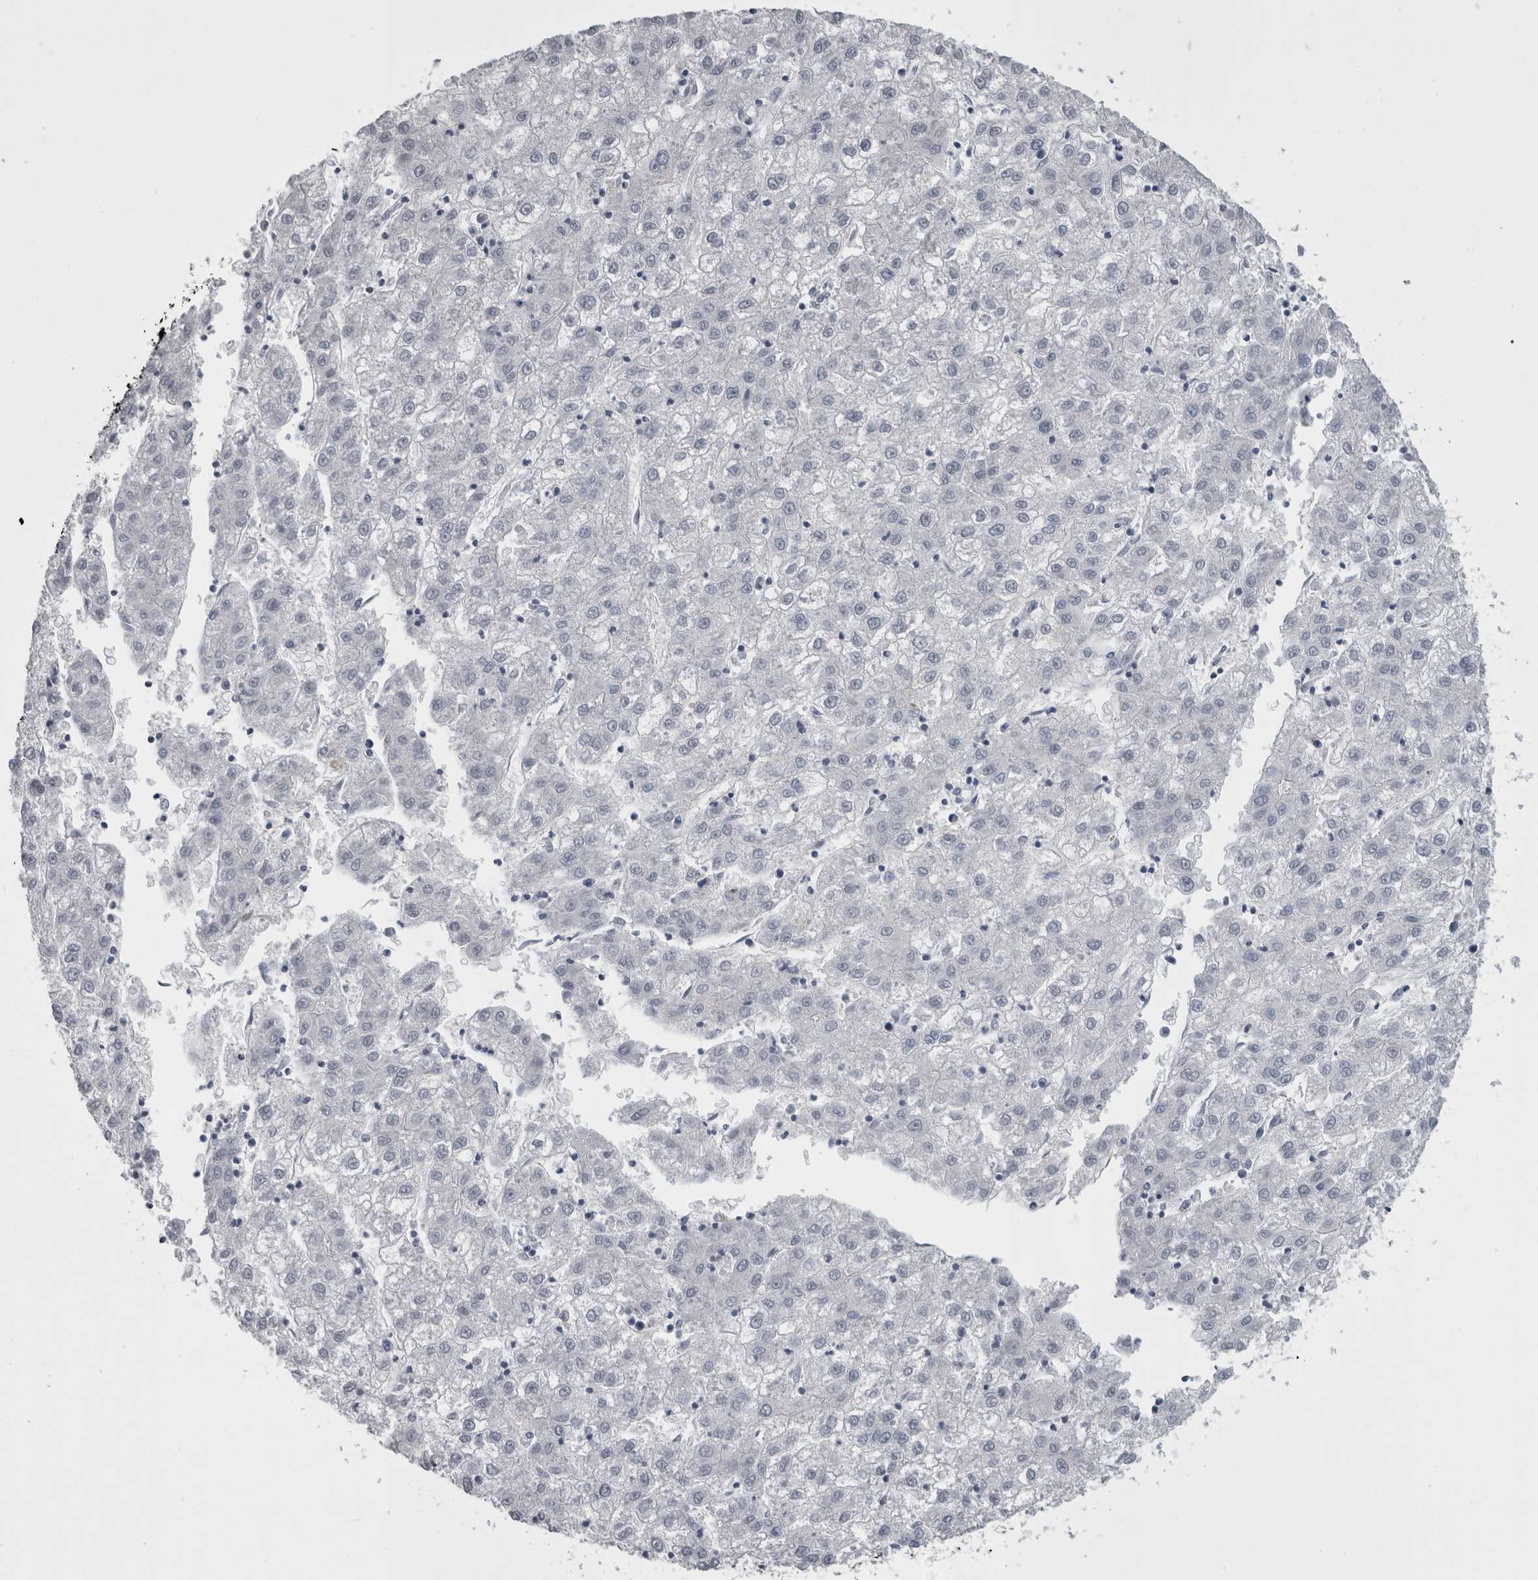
{"staining": {"intensity": "negative", "quantity": "none", "location": "none"}, "tissue": "liver cancer", "cell_type": "Tumor cells", "image_type": "cancer", "snomed": [{"axis": "morphology", "description": "Carcinoma, Hepatocellular, NOS"}, {"axis": "topography", "description": "Liver"}], "caption": "Immunohistochemical staining of human liver hepatocellular carcinoma demonstrates no significant staining in tumor cells.", "gene": "C1orf54", "patient": {"sex": "male", "age": 72}}